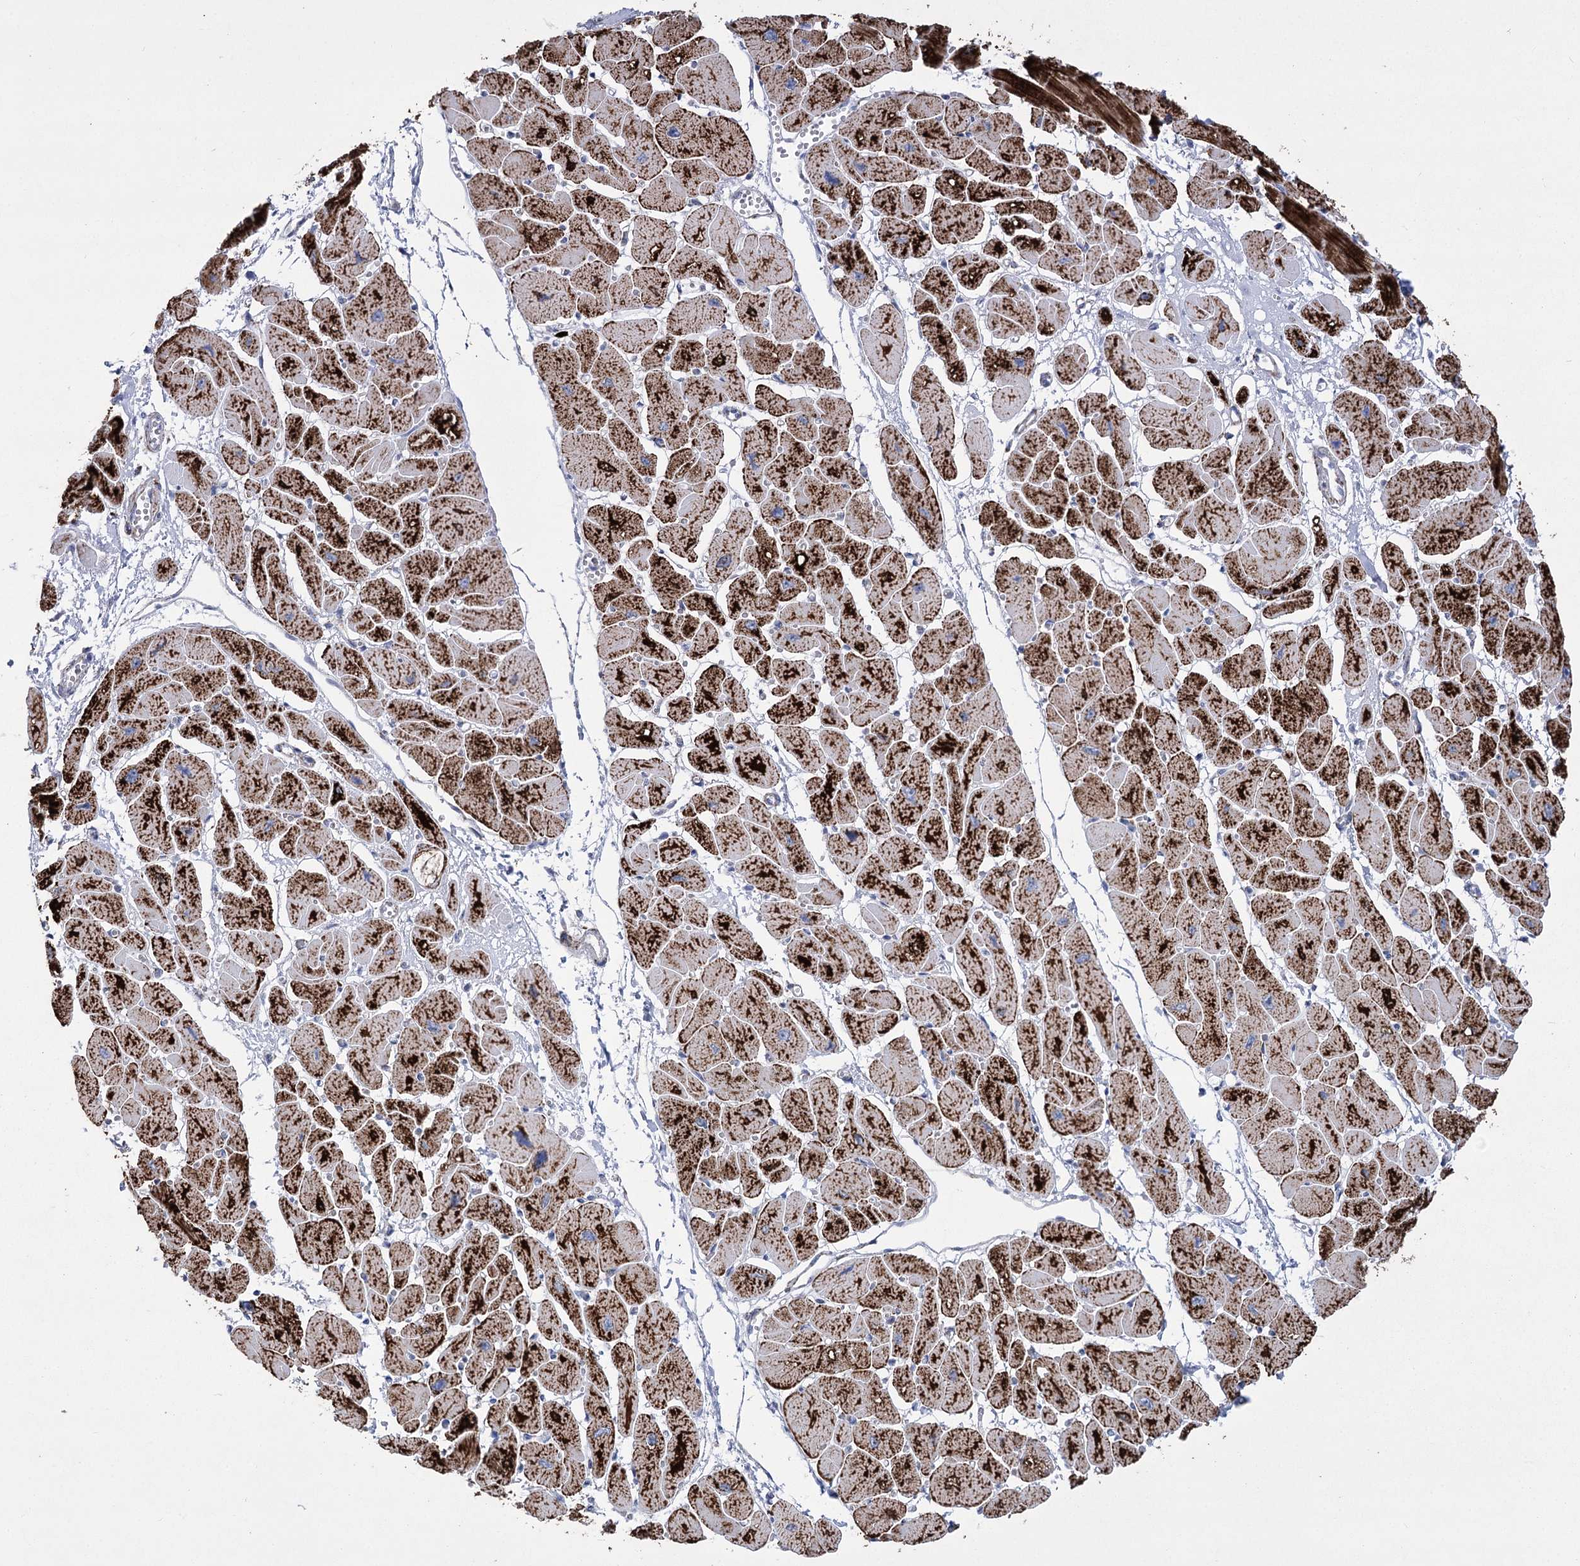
{"staining": {"intensity": "strong", "quantity": ">75%", "location": "cytoplasmic/membranous"}, "tissue": "heart muscle", "cell_type": "Cardiomyocytes", "image_type": "normal", "snomed": [{"axis": "morphology", "description": "Normal tissue, NOS"}, {"axis": "topography", "description": "Heart"}], "caption": "Immunohistochemical staining of normal human heart muscle reveals high levels of strong cytoplasmic/membranous expression in about >75% of cardiomyocytes.", "gene": "PDHB", "patient": {"sex": "female", "age": 54}}